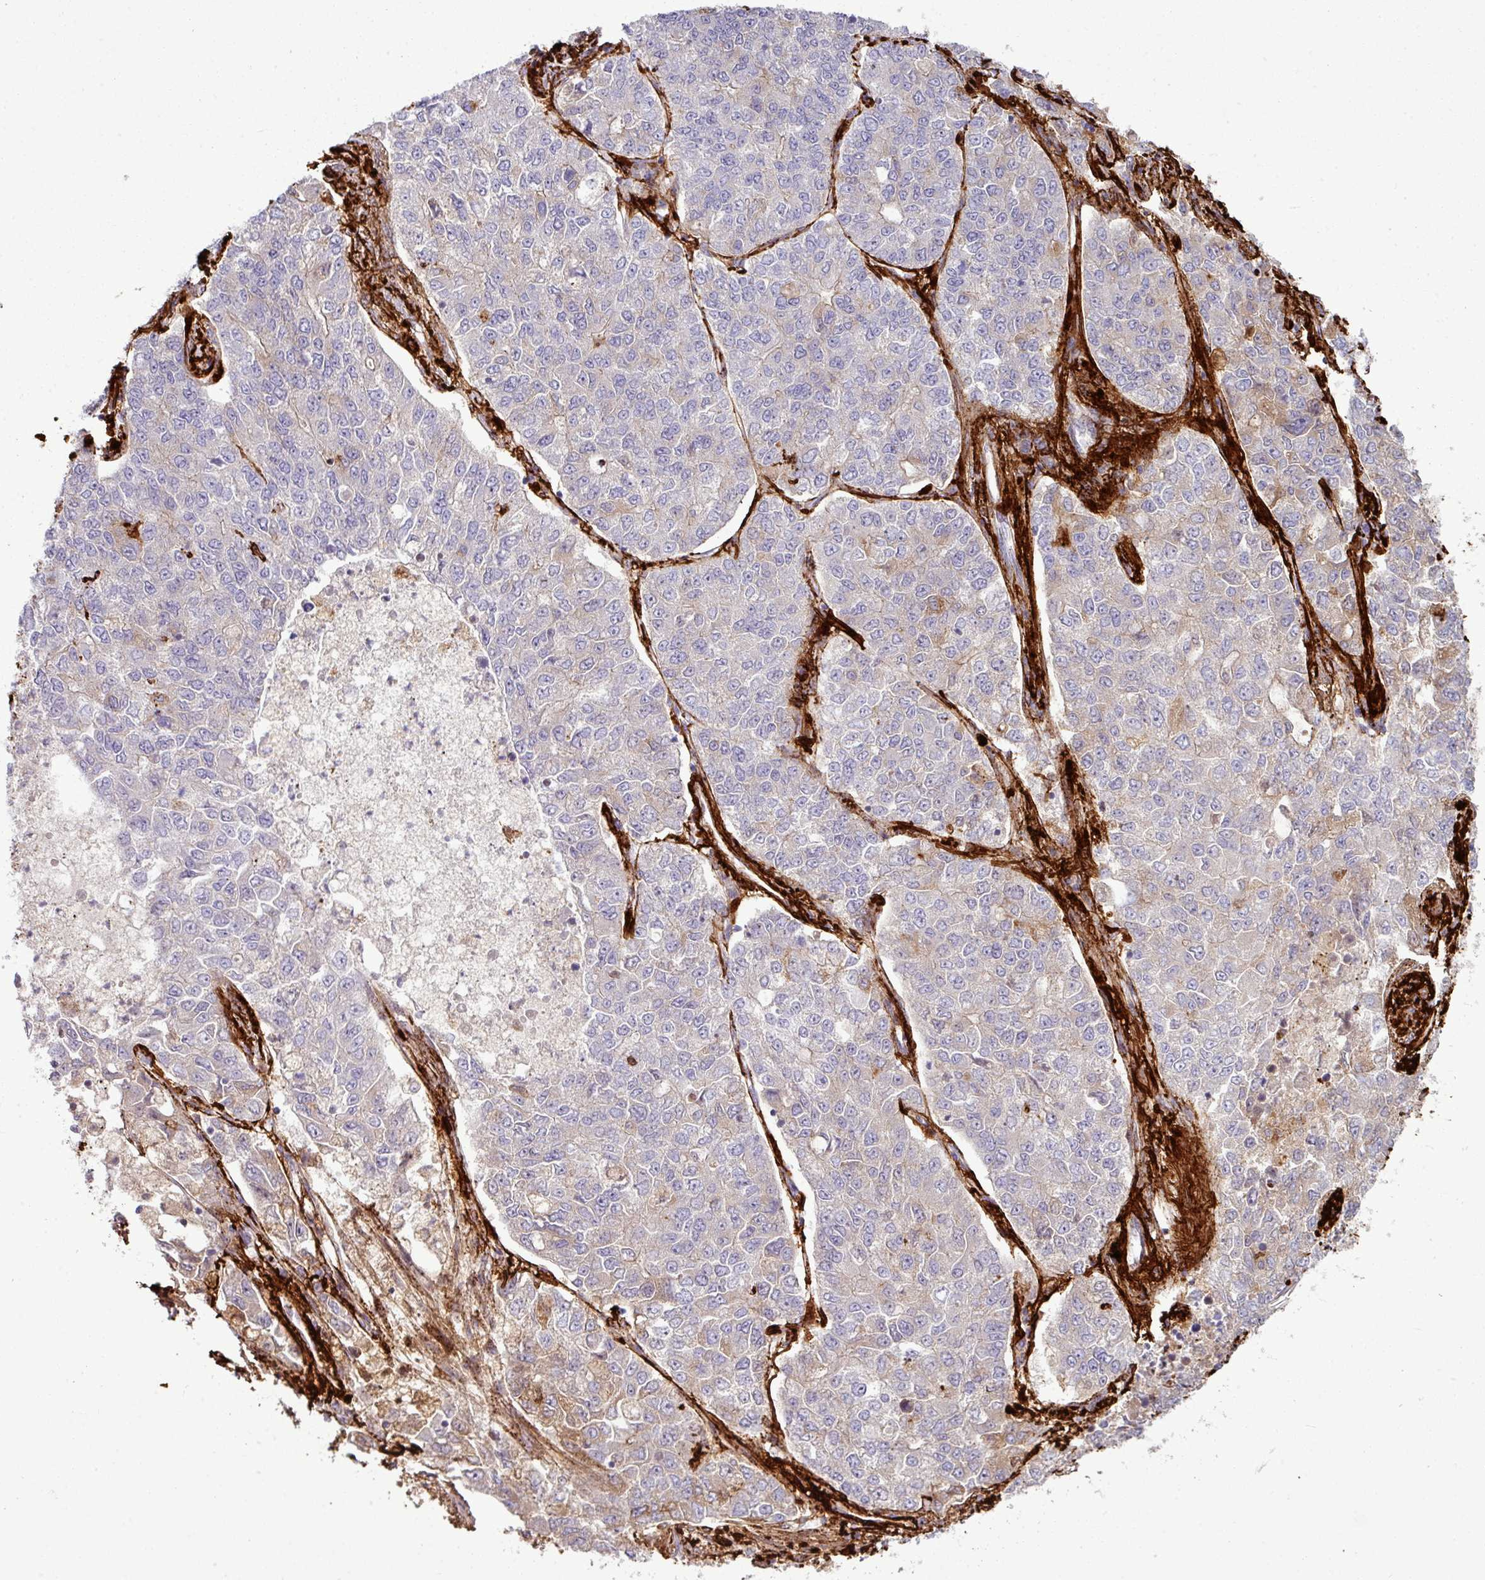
{"staining": {"intensity": "weak", "quantity": "<25%", "location": "cytoplasmic/membranous"}, "tissue": "lung cancer", "cell_type": "Tumor cells", "image_type": "cancer", "snomed": [{"axis": "morphology", "description": "Adenocarcinoma, NOS"}, {"axis": "topography", "description": "Lung"}], "caption": "The immunohistochemistry photomicrograph has no significant staining in tumor cells of lung adenocarcinoma tissue.", "gene": "COL8A1", "patient": {"sex": "male", "age": 49}}